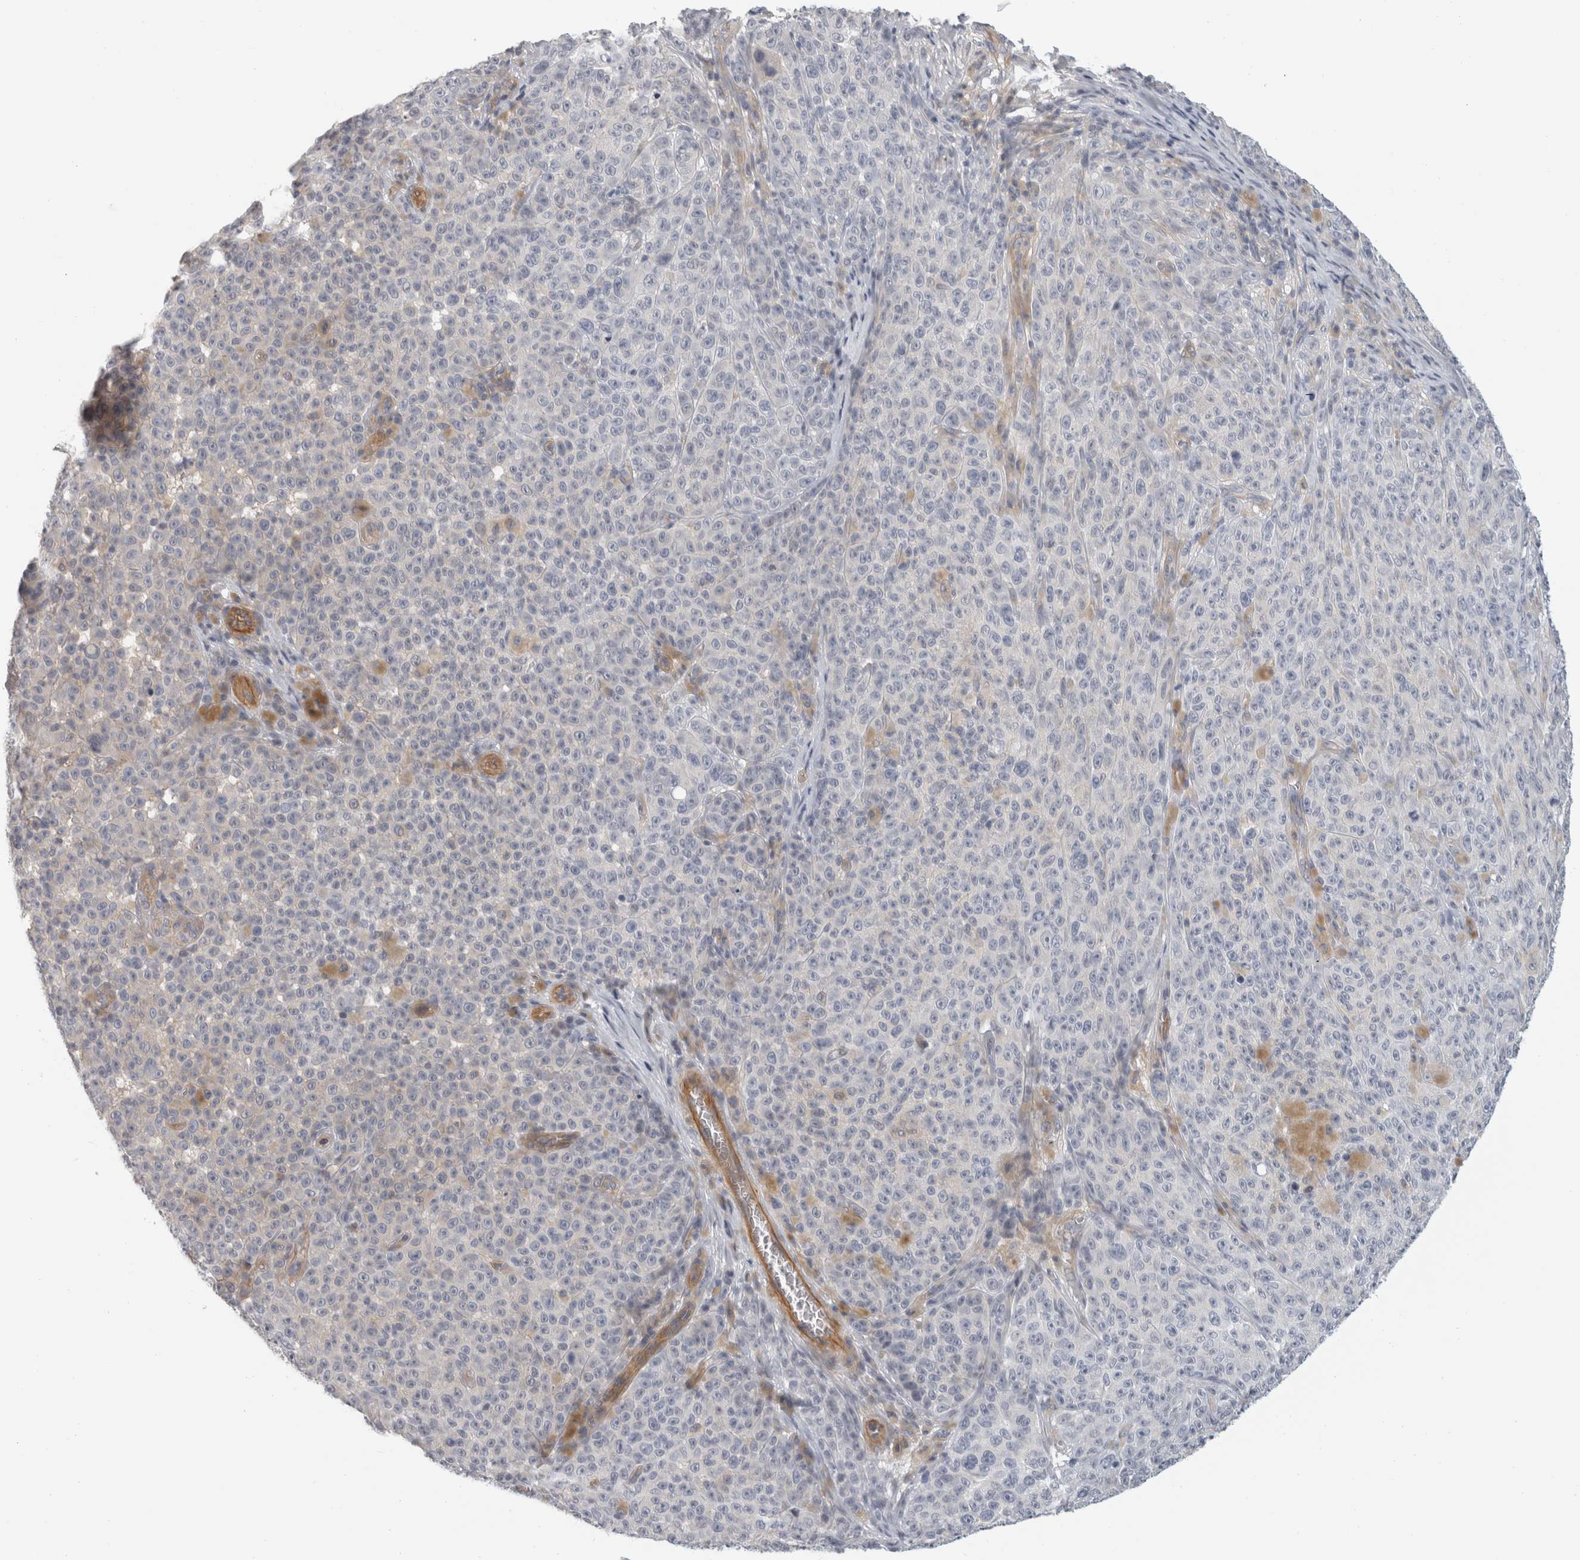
{"staining": {"intensity": "weak", "quantity": "<25%", "location": "cytoplasmic/membranous"}, "tissue": "melanoma", "cell_type": "Tumor cells", "image_type": "cancer", "snomed": [{"axis": "morphology", "description": "Malignant melanoma, NOS"}, {"axis": "topography", "description": "Skin"}], "caption": "Tumor cells are negative for brown protein staining in malignant melanoma. (Immunohistochemistry, brightfield microscopy, high magnification).", "gene": "FBLIM1", "patient": {"sex": "female", "age": 82}}